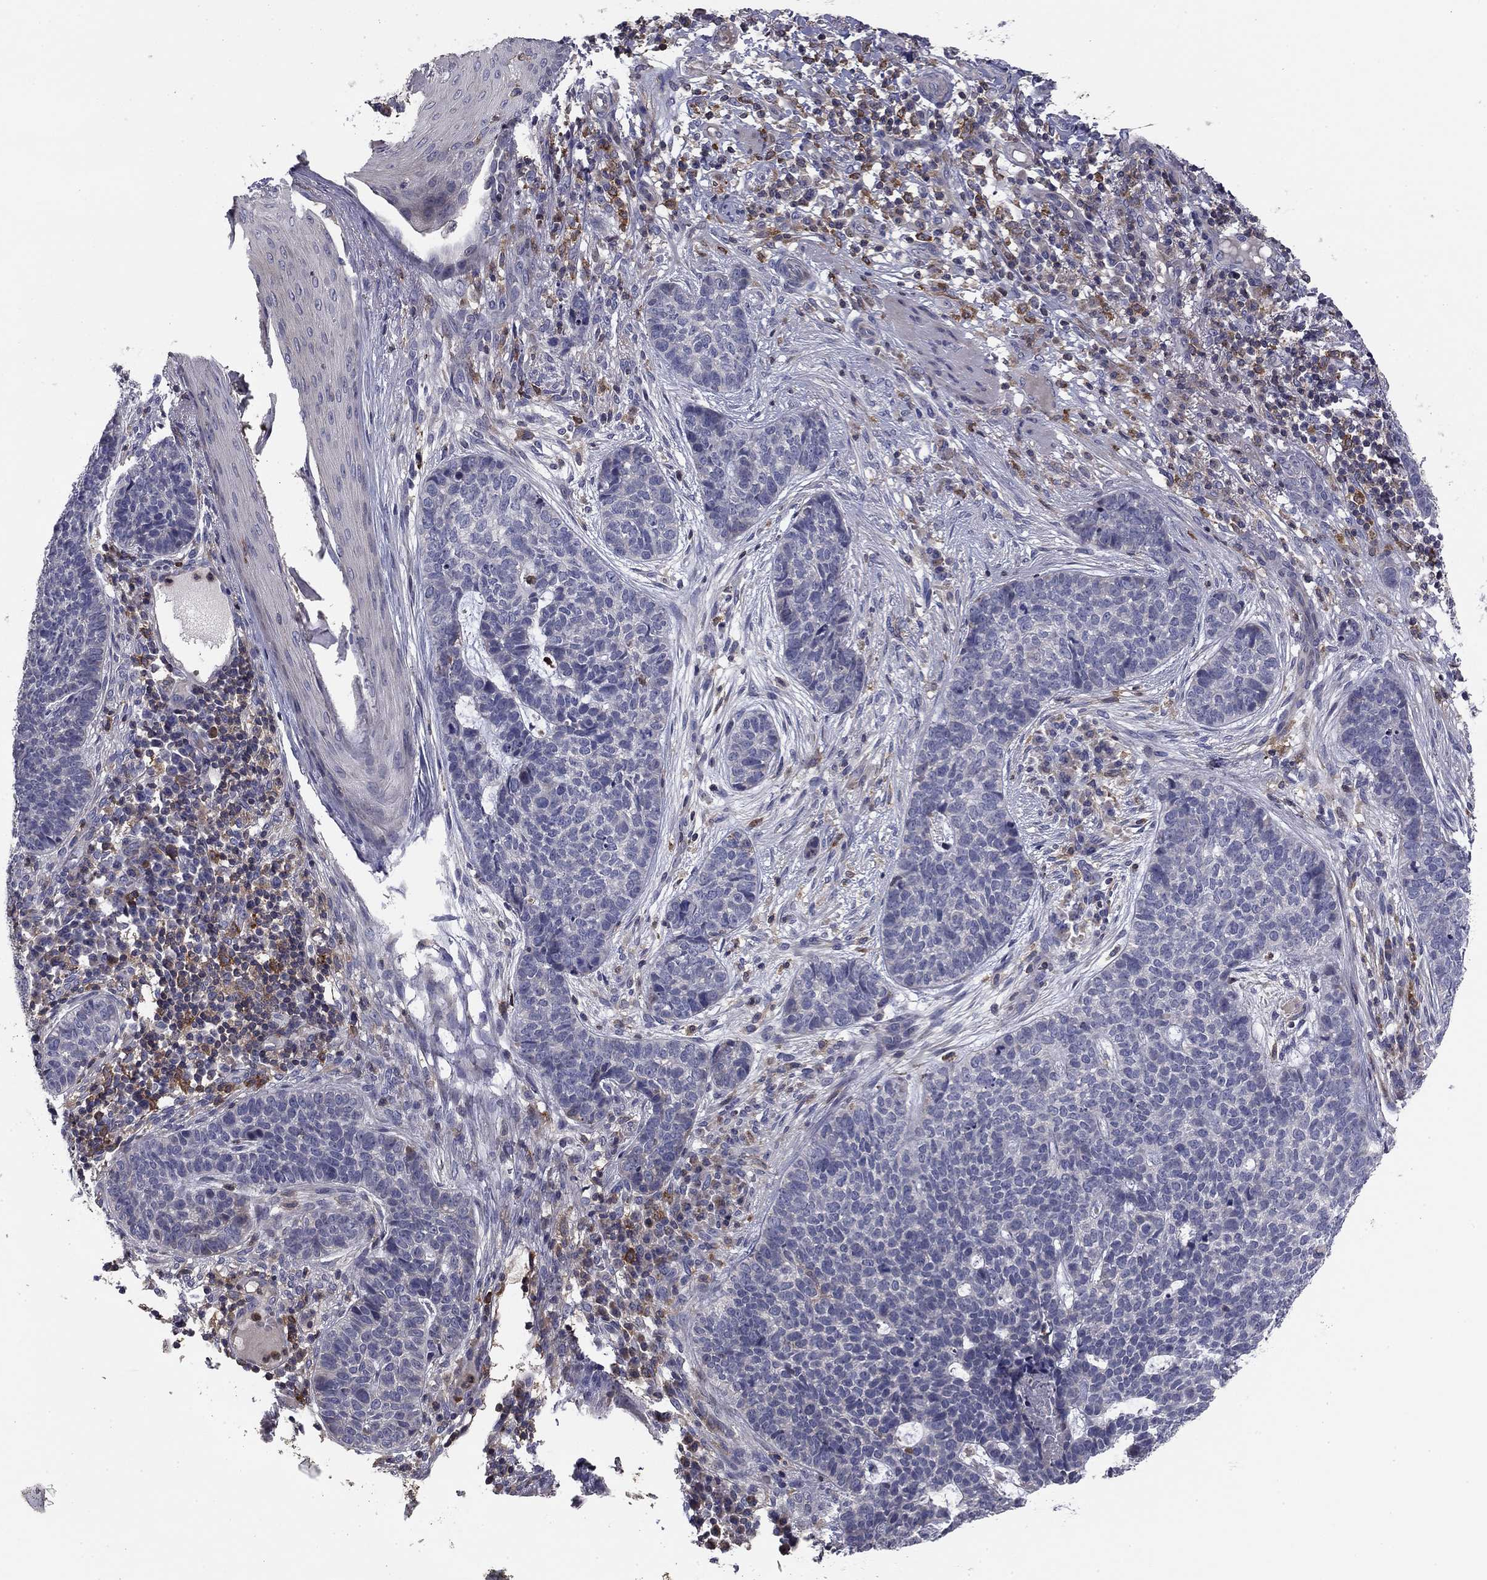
{"staining": {"intensity": "negative", "quantity": "none", "location": "none"}, "tissue": "skin cancer", "cell_type": "Tumor cells", "image_type": "cancer", "snomed": [{"axis": "morphology", "description": "Basal cell carcinoma"}, {"axis": "topography", "description": "Skin"}], "caption": "Photomicrograph shows no protein positivity in tumor cells of skin cancer tissue.", "gene": "PLCB2", "patient": {"sex": "female", "age": 69}}